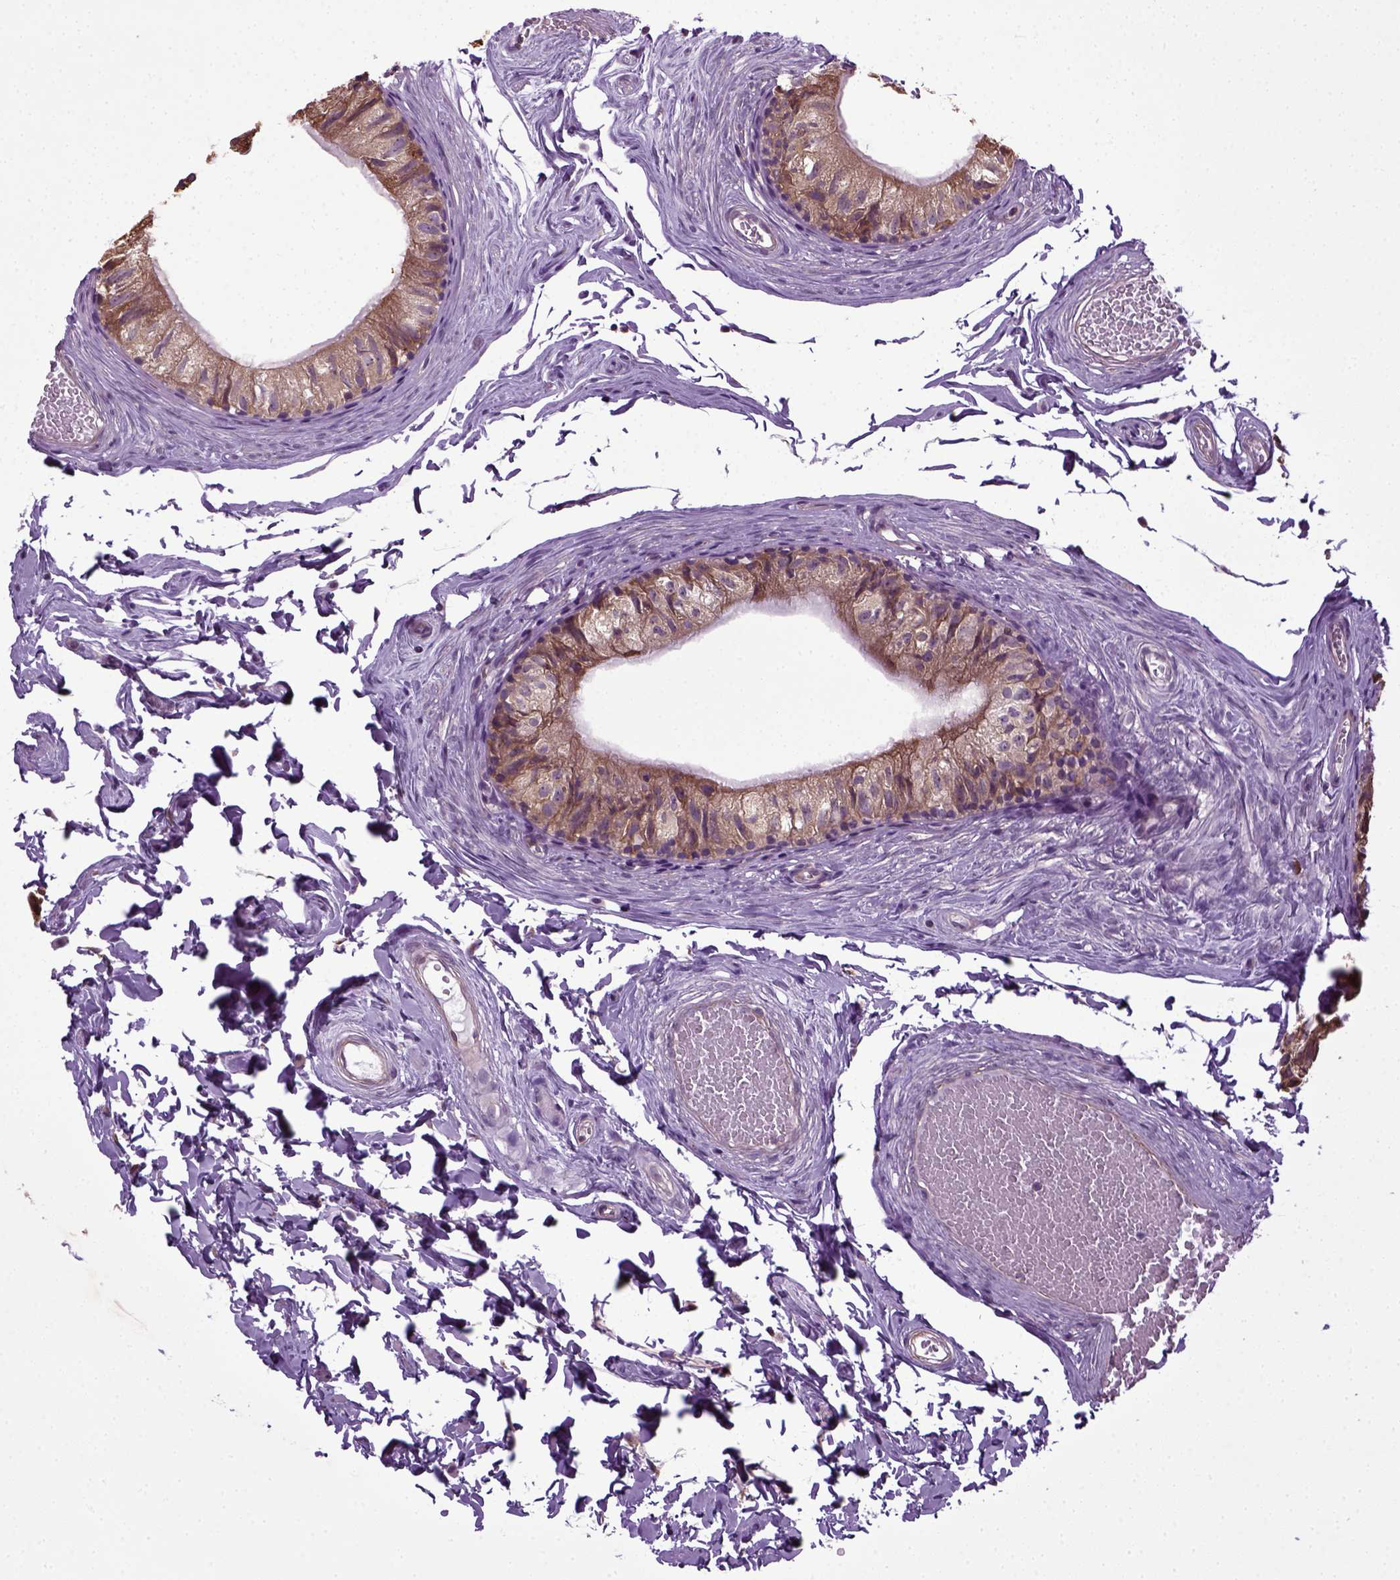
{"staining": {"intensity": "weak", "quantity": ">75%", "location": "cytoplasmic/membranous"}, "tissue": "epididymis", "cell_type": "Glandular cells", "image_type": "normal", "snomed": [{"axis": "morphology", "description": "Normal tissue, NOS"}, {"axis": "topography", "description": "Epididymis"}], "caption": "The photomicrograph displays a brown stain indicating the presence of a protein in the cytoplasmic/membranous of glandular cells in epididymis.", "gene": "TPRG1", "patient": {"sex": "male", "age": 45}}